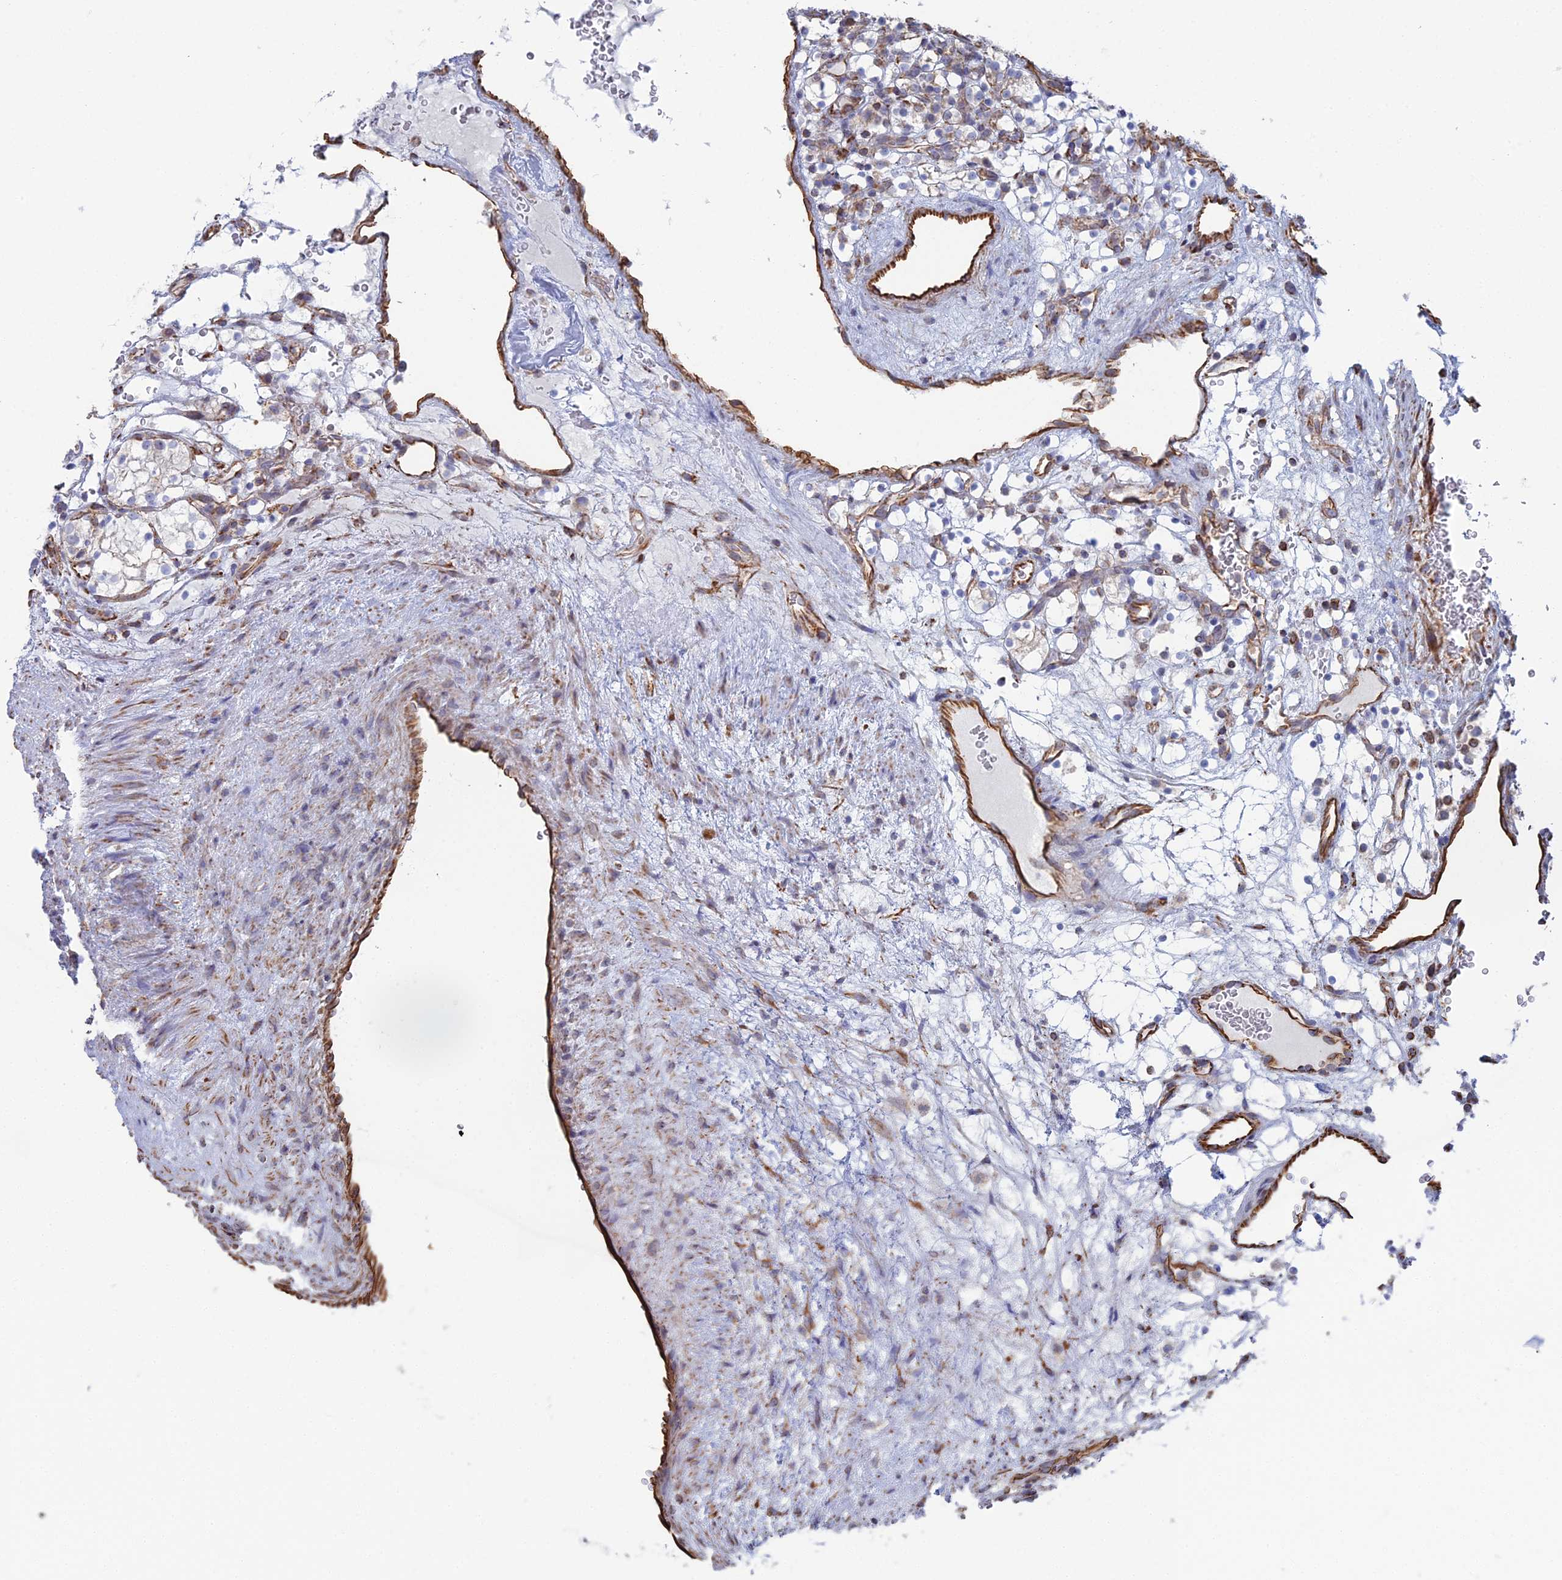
{"staining": {"intensity": "negative", "quantity": "none", "location": "none"}, "tissue": "renal cancer", "cell_type": "Tumor cells", "image_type": "cancer", "snomed": [{"axis": "morphology", "description": "Adenocarcinoma, NOS"}, {"axis": "topography", "description": "Kidney"}], "caption": "Immunohistochemistry micrograph of renal cancer stained for a protein (brown), which exhibits no expression in tumor cells.", "gene": "CLVS2", "patient": {"sex": "female", "age": 69}}